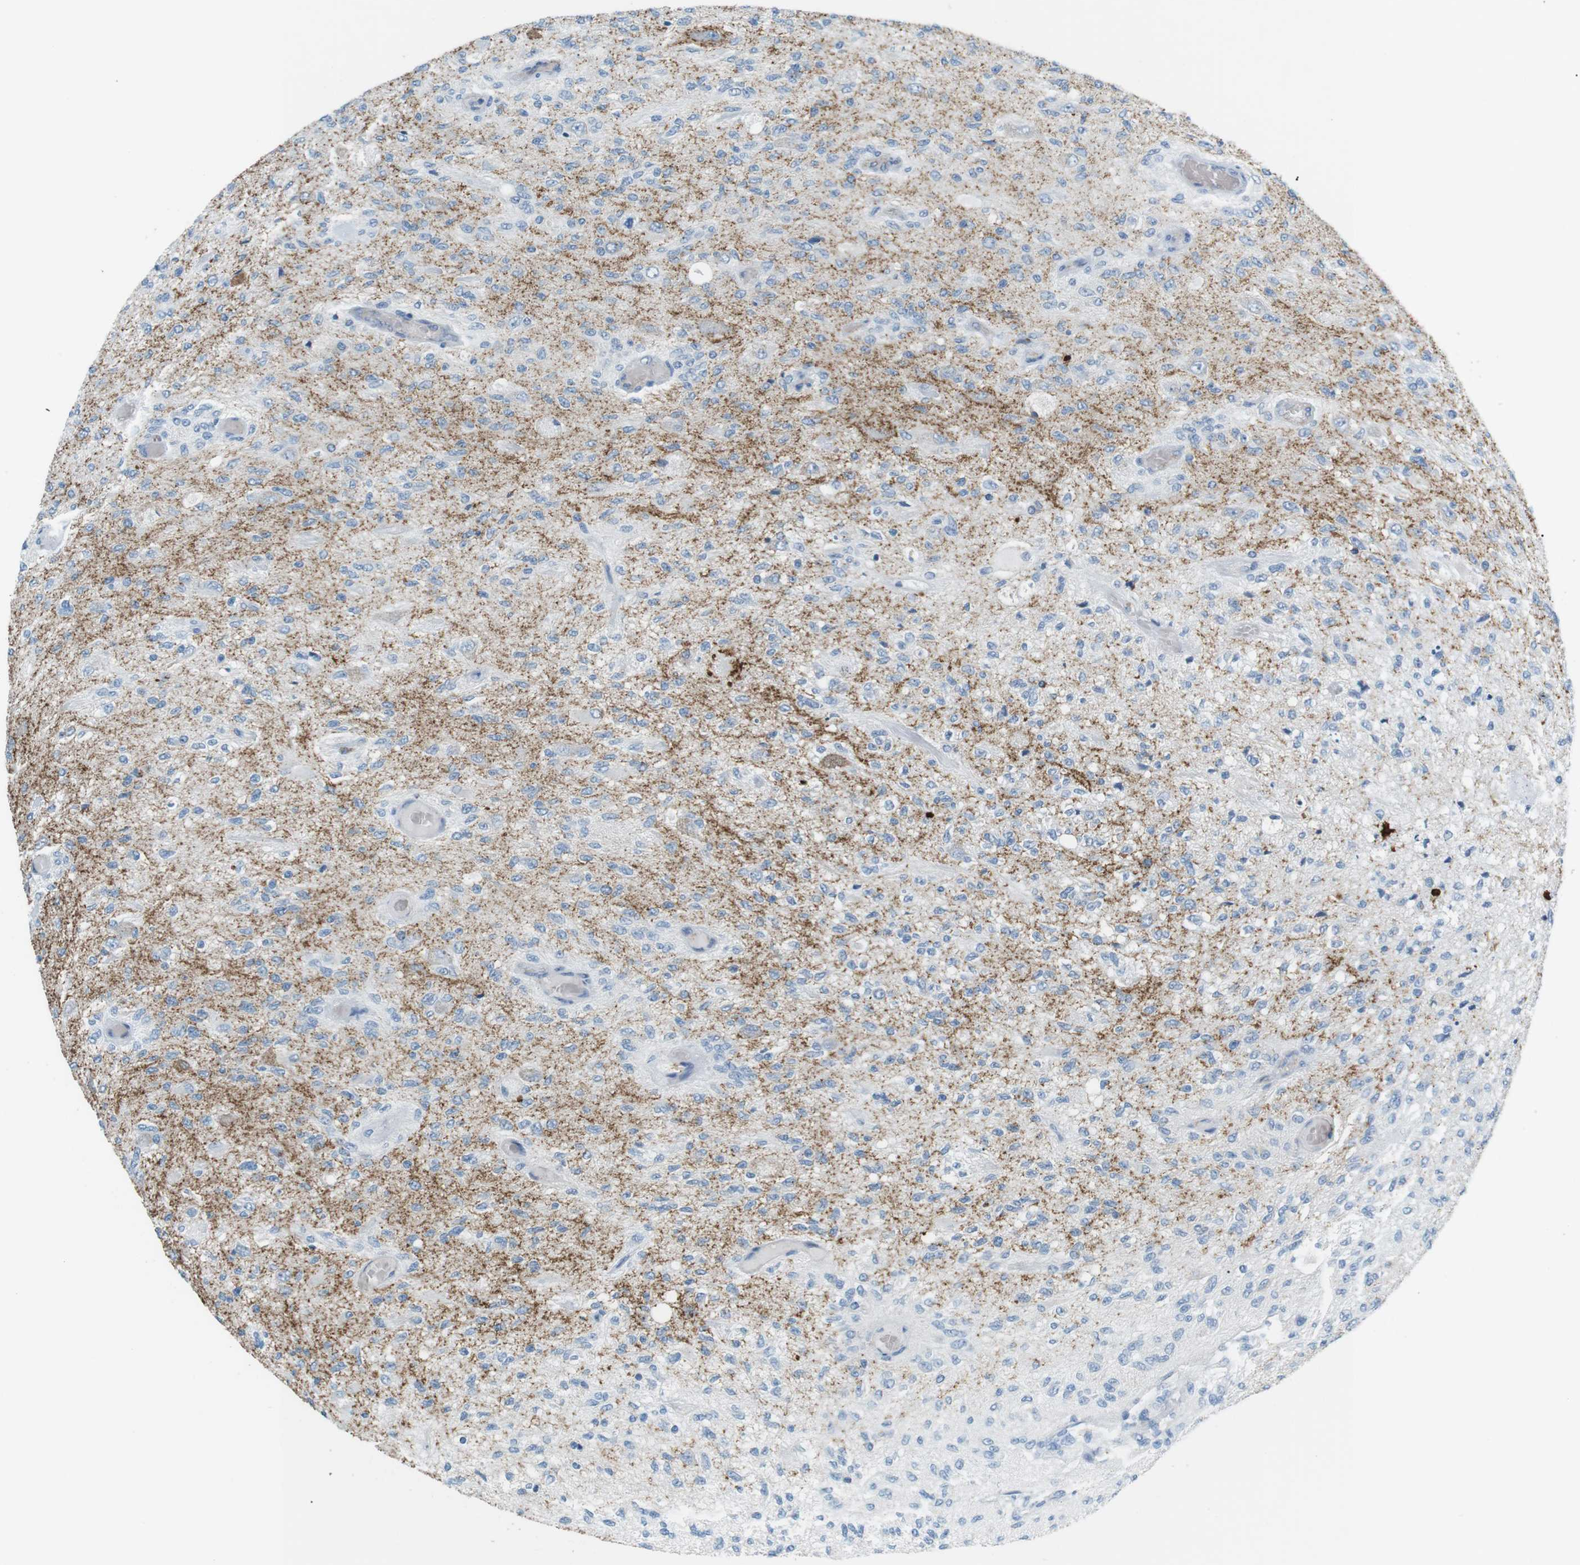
{"staining": {"intensity": "negative", "quantity": "none", "location": "none"}, "tissue": "glioma", "cell_type": "Tumor cells", "image_type": "cancer", "snomed": [{"axis": "morphology", "description": "Normal tissue, NOS"}, {"axis": "morphology", "description": "Glioma, malignant, High grade"}, {"axis": "topography", "description": "Cerebral cortex"}], "caption": "This is an immunohistochemistry (IHC) micrograph of human high-grade glioma (malignant). There is no expression in tumor cells.", "gene": "VAMP1", "patient": {"sex": "male", "age": 77}}